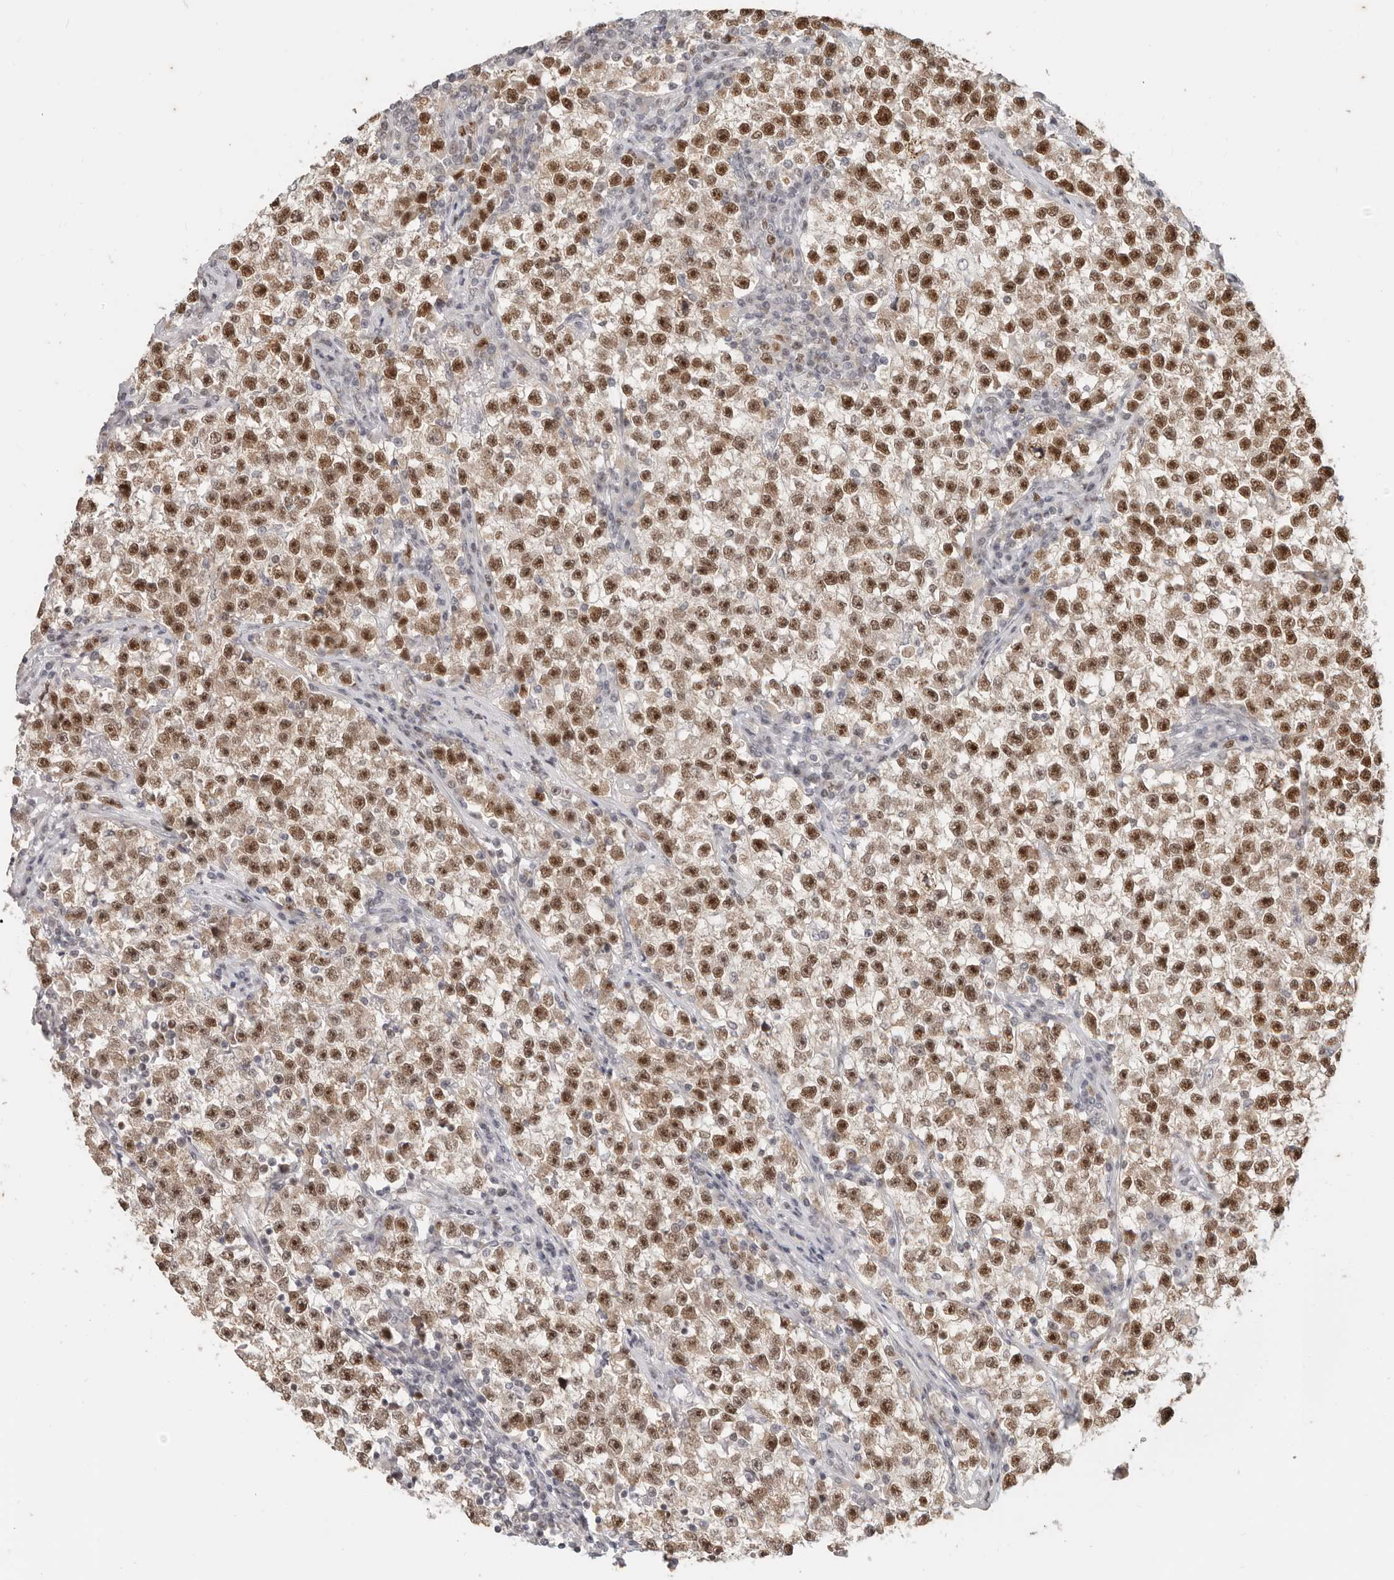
{"staining": {"intensity": "strong", "quantity": ">75%", "location": "nuclear"}, "tissue": "testis cancer", "cell_type": "Tumor cells", "image_type": "cancer", "snomed": [{"axis": "morphology", "description": "Seminoma, NOS"}, {"axis": "topography", "description": "Testis"}], "caption": "The micrograph exhibits a brown stain indicating the presence of a protein in the nuclear of tumor cells in testis cancer. (DAB IHC, brown staining for protein, blue staining for nuclei).", "gene": "RFC2", "patient": {"sex": "male", "age": 22}}